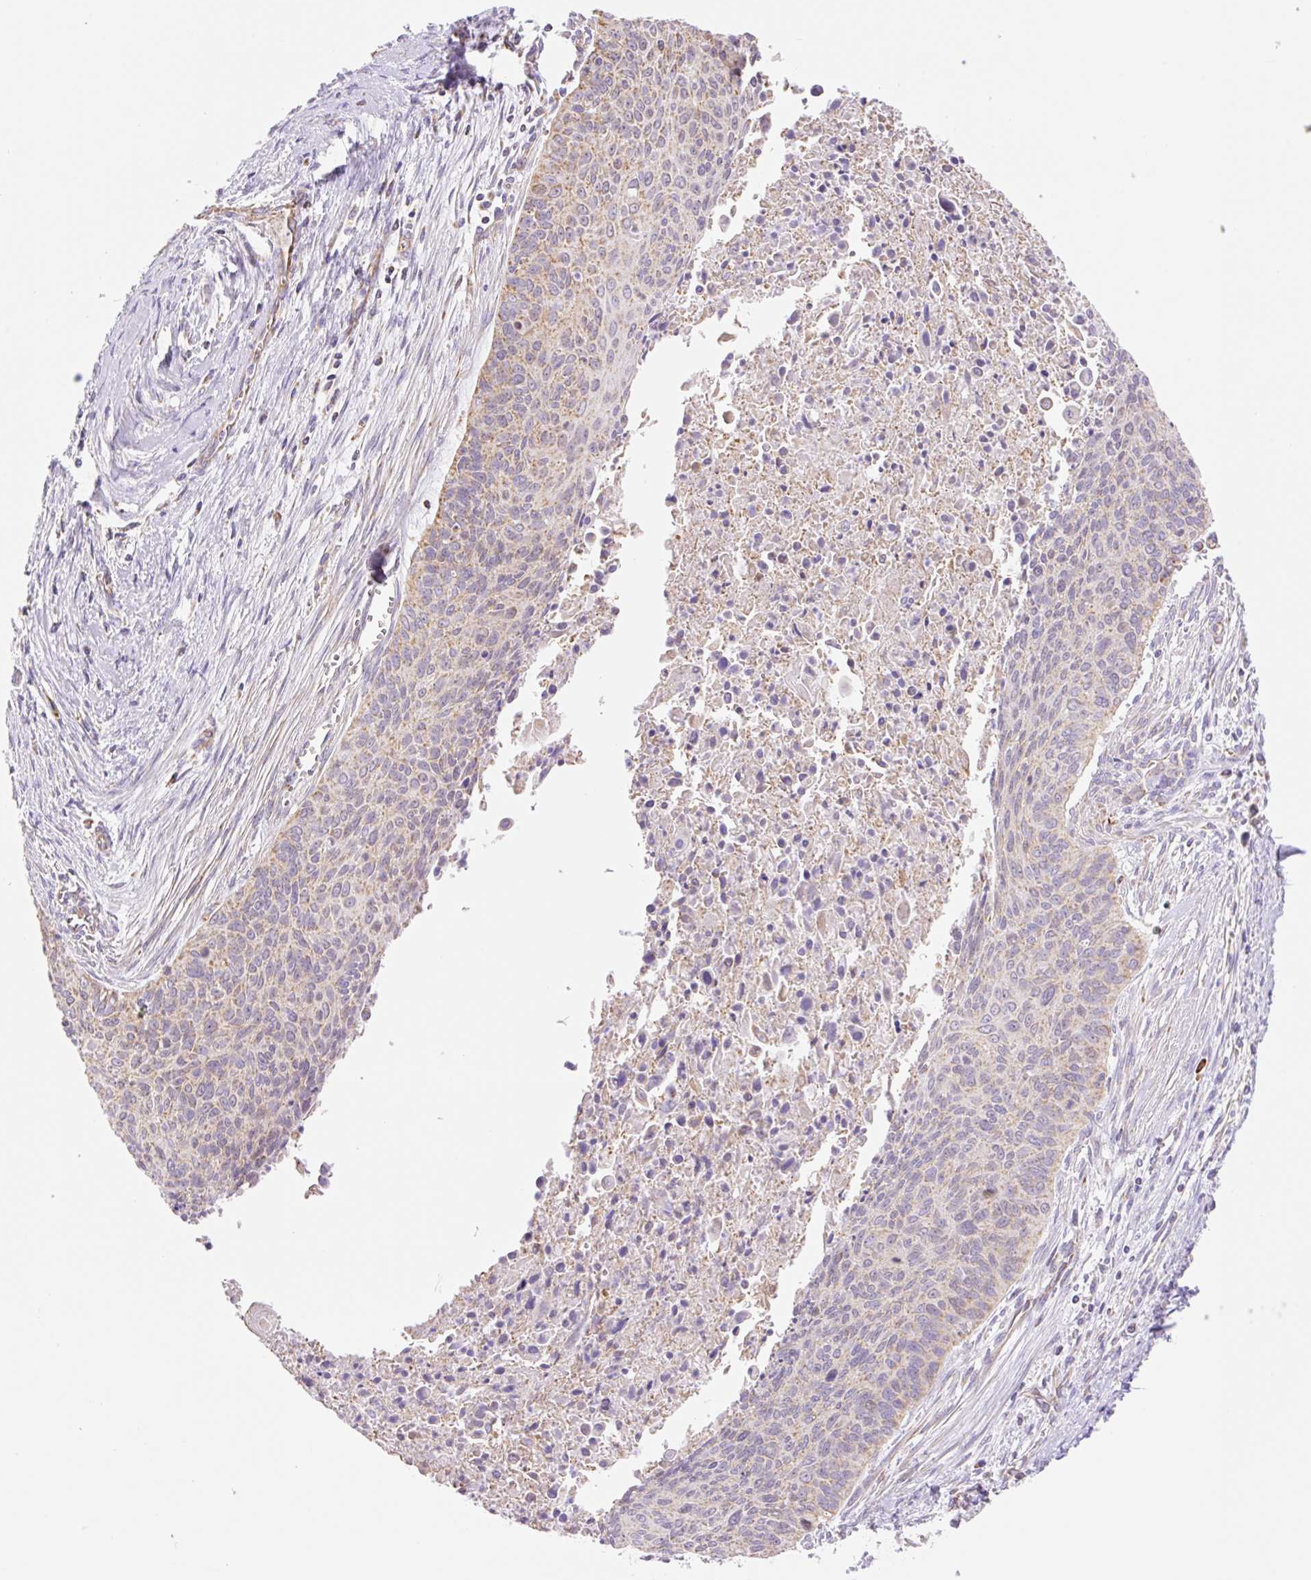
{"staining": {"intensity": "weak", "quantity": "25%-75%", "location": "cytoplasmic/membranous"}, "tissue": "cervical cancer", "cell_type": "Tumor cells", "image_type": "cancer", "snomed": [{"axis": "morphology", "description": "Squamous cell carcinoma, NOS"}, {"axis": "topography", "description": "Cervix"}], "caption": "Immunohistochemistry (IHC) photomicrograph of human cervical cancer (squamous cell carcinoma) stained for a protein (brown), which exhibits low levels of weak cytoplasmic/membranous expression in approximately 25%-75% of tumor cells.", "gene": "ESAM", "patient": {"sex": "female", "age": 55}}